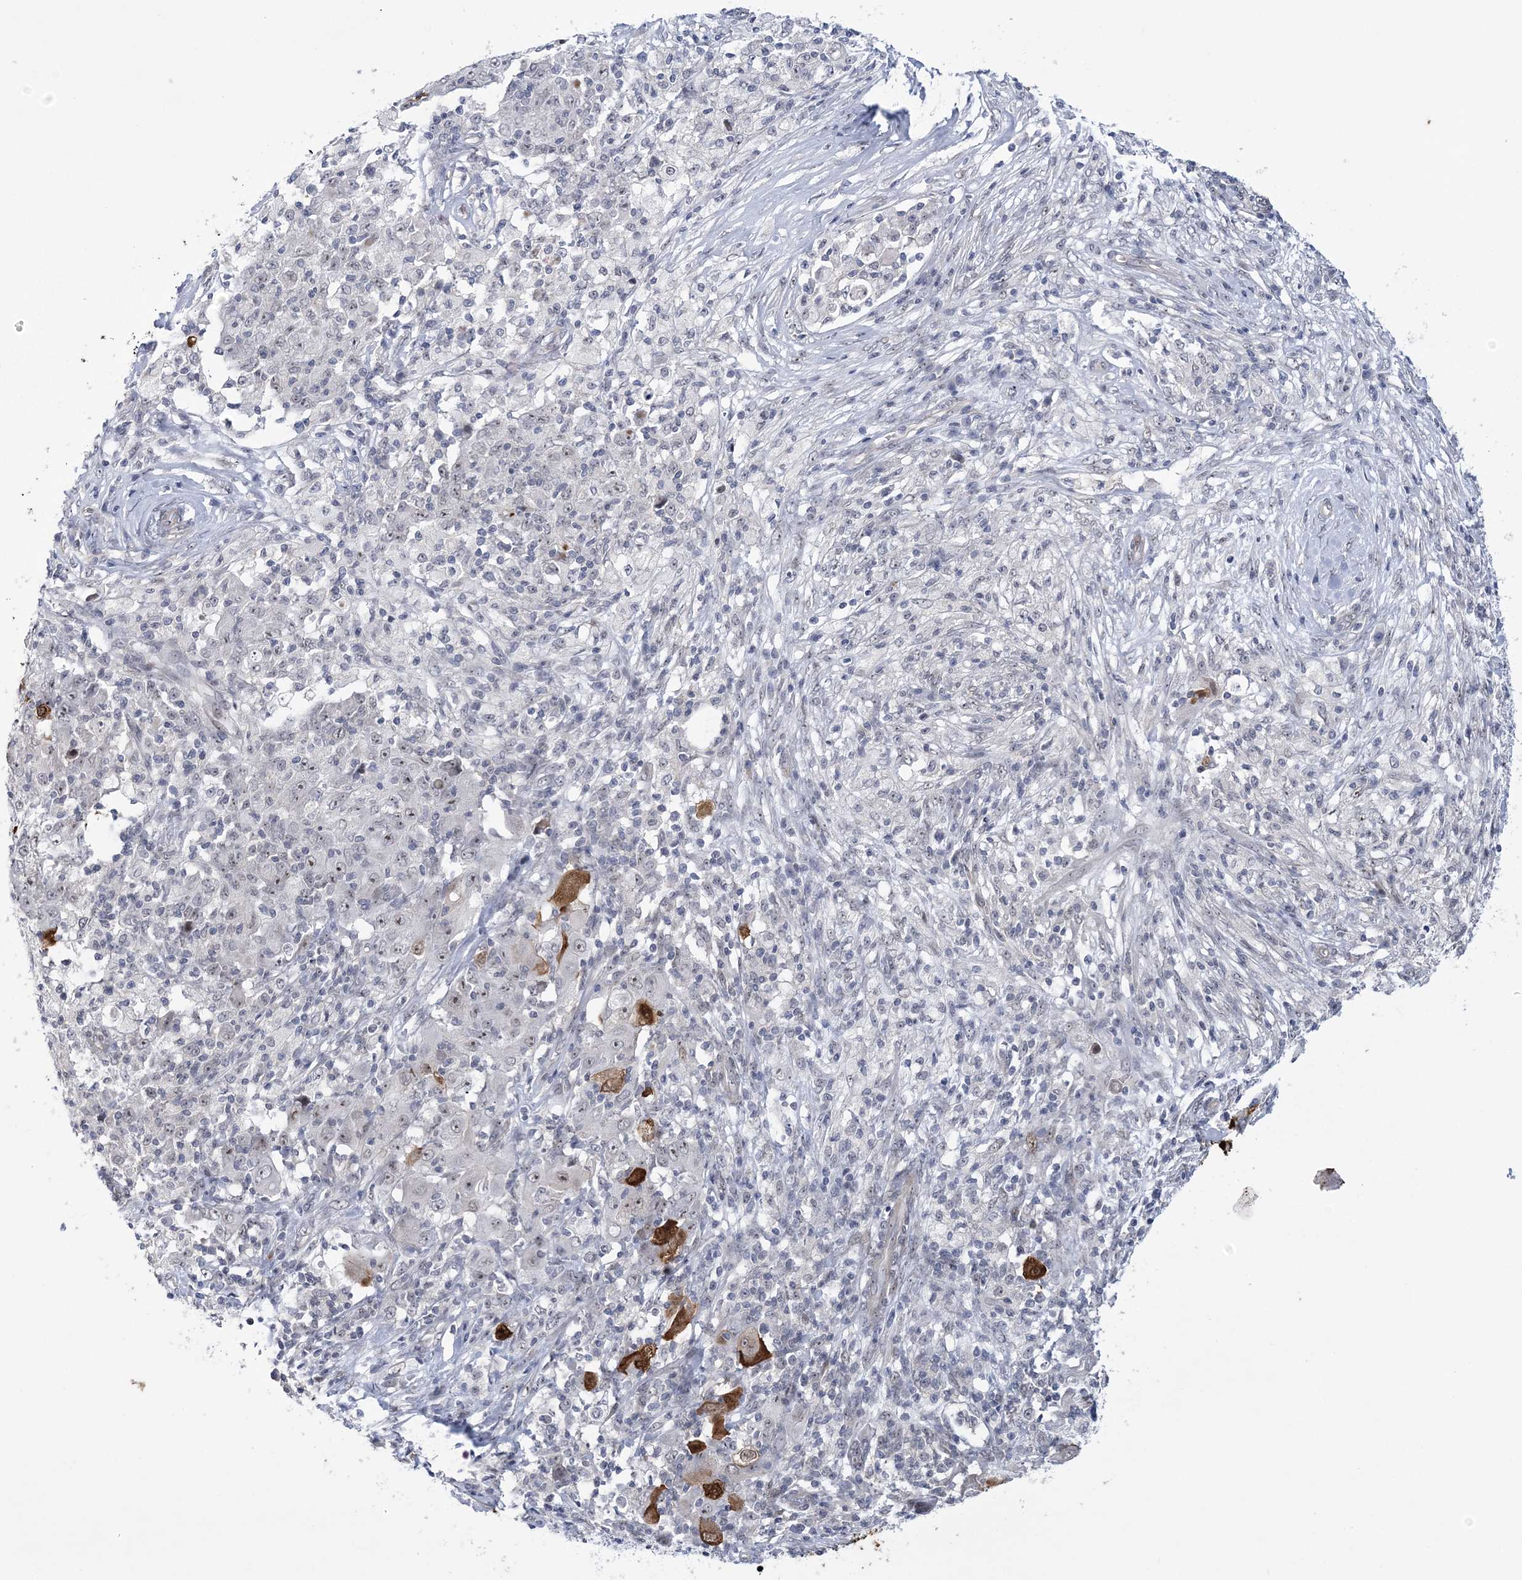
{"staining": {"intensity": "strong", "quantity": "<25%", "location": "cytoplasmic/membranous,nuclear"}, "tissue": "ovarian cancer", "cell_type": "Tumor cells", "image_type": "cancer", "snomed": [{"axis": "morphology", "description": "Carcinoma, endometroid"}, {"axis": "topography", "description": "Ovary"}], "caption": "This histopathology image demonstrates immunohistochemistry (IHC) staining of human ovarian endometroid carcinoma, with medium strong cytoplasmic/membranous and nuclear staining in approximately <25% of tumor cells.", "gene": "HOMEZ", "patient": {"sex": "female", "age": 42}}